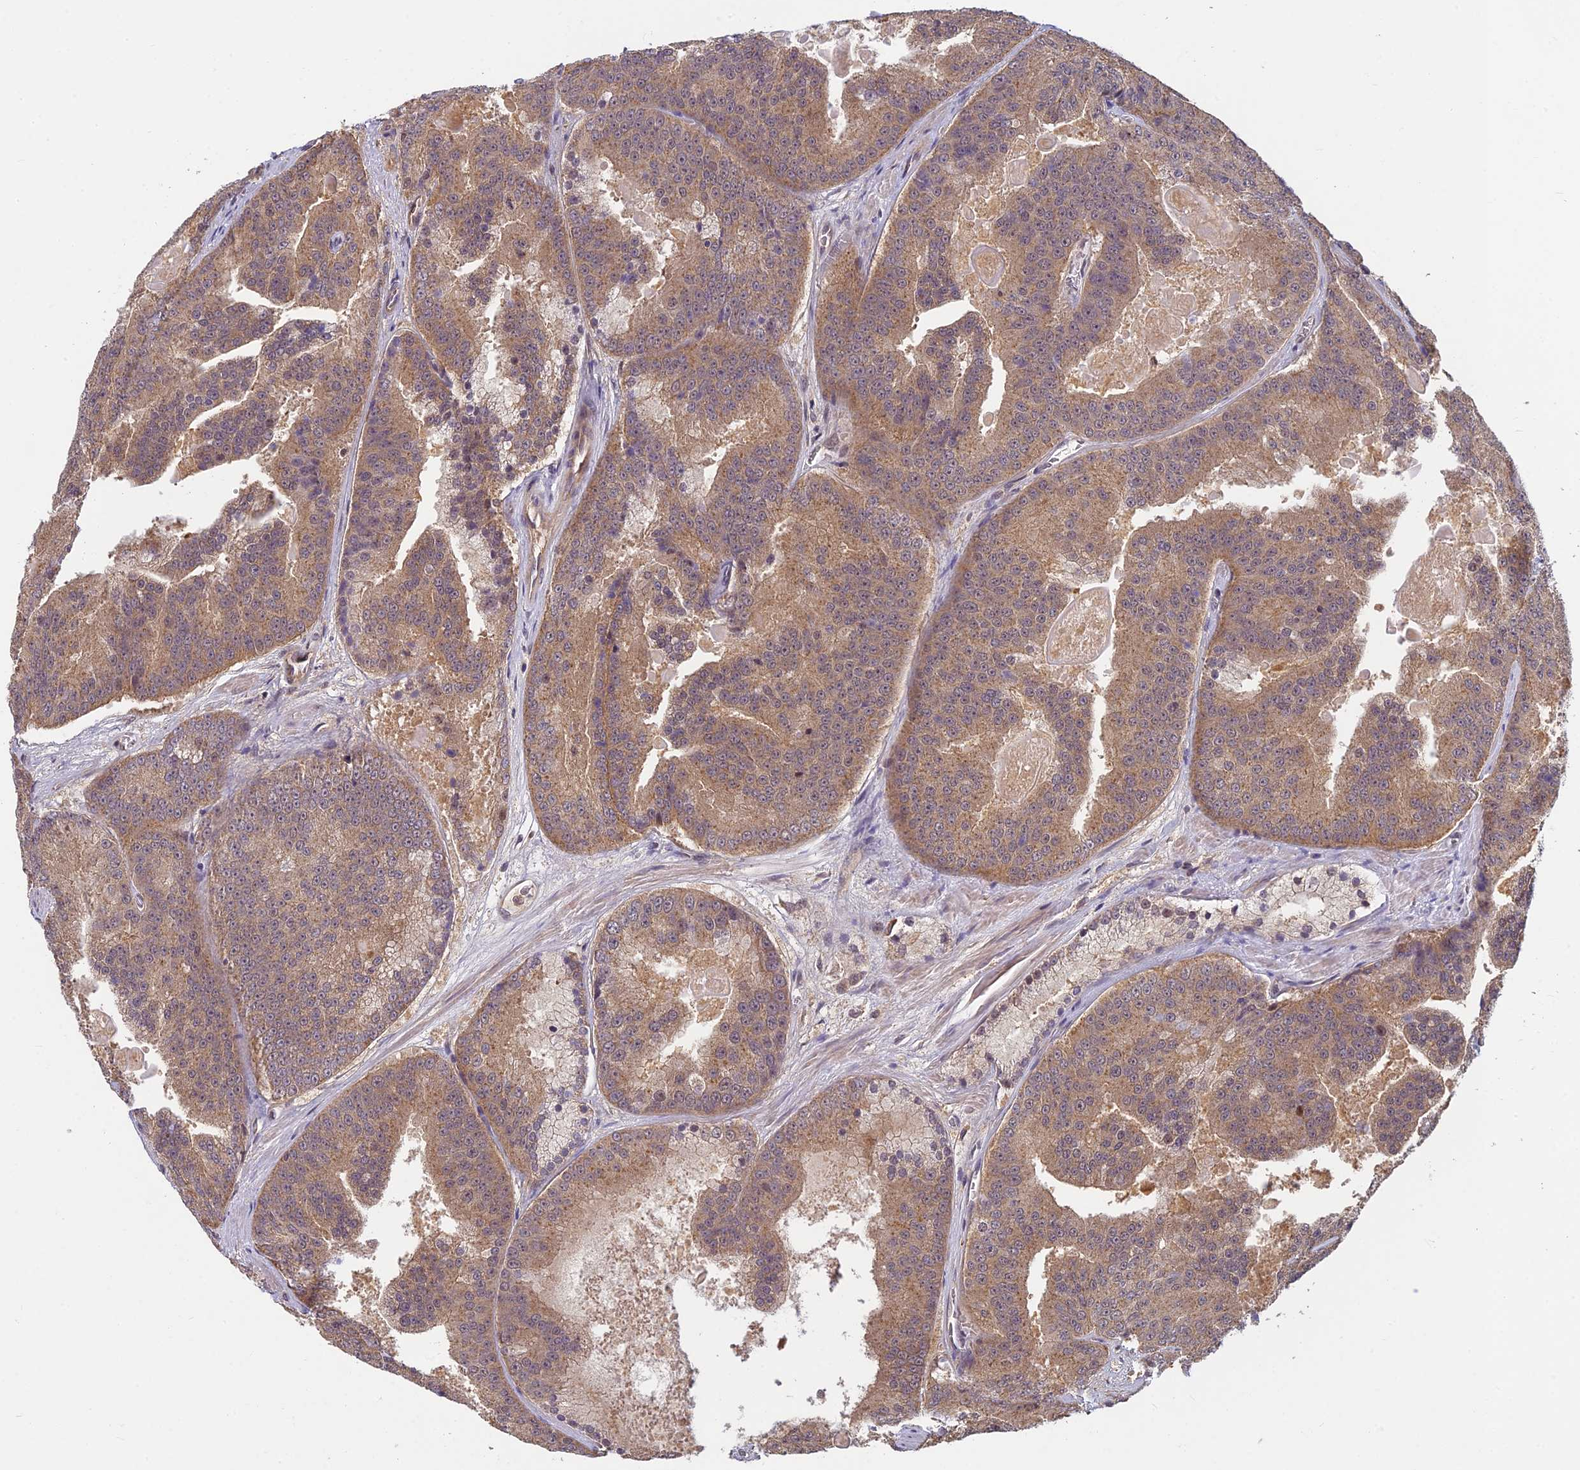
{"staining": {"intensity": "moderate", "quantity": ">75%", "location": "cytoplasmic/membranous"}, "tissue": "prostate cancer", "cell_type": "Tumor cells", "image_type": "cancer", "snomed": [{"axis": "morphology", "description": "Adenocarcinoma, High grade"}, {"axis": "topography", "description": "Prostate"}], "caption": "DAB immunohistochemical staining of prostate cancer demonstrates moderate cytoplasmic/membranous protein expression in about >75% of tumor cells.", "gene": "PIKFYVE", "patient": {"sex": "male", "age": 61}}